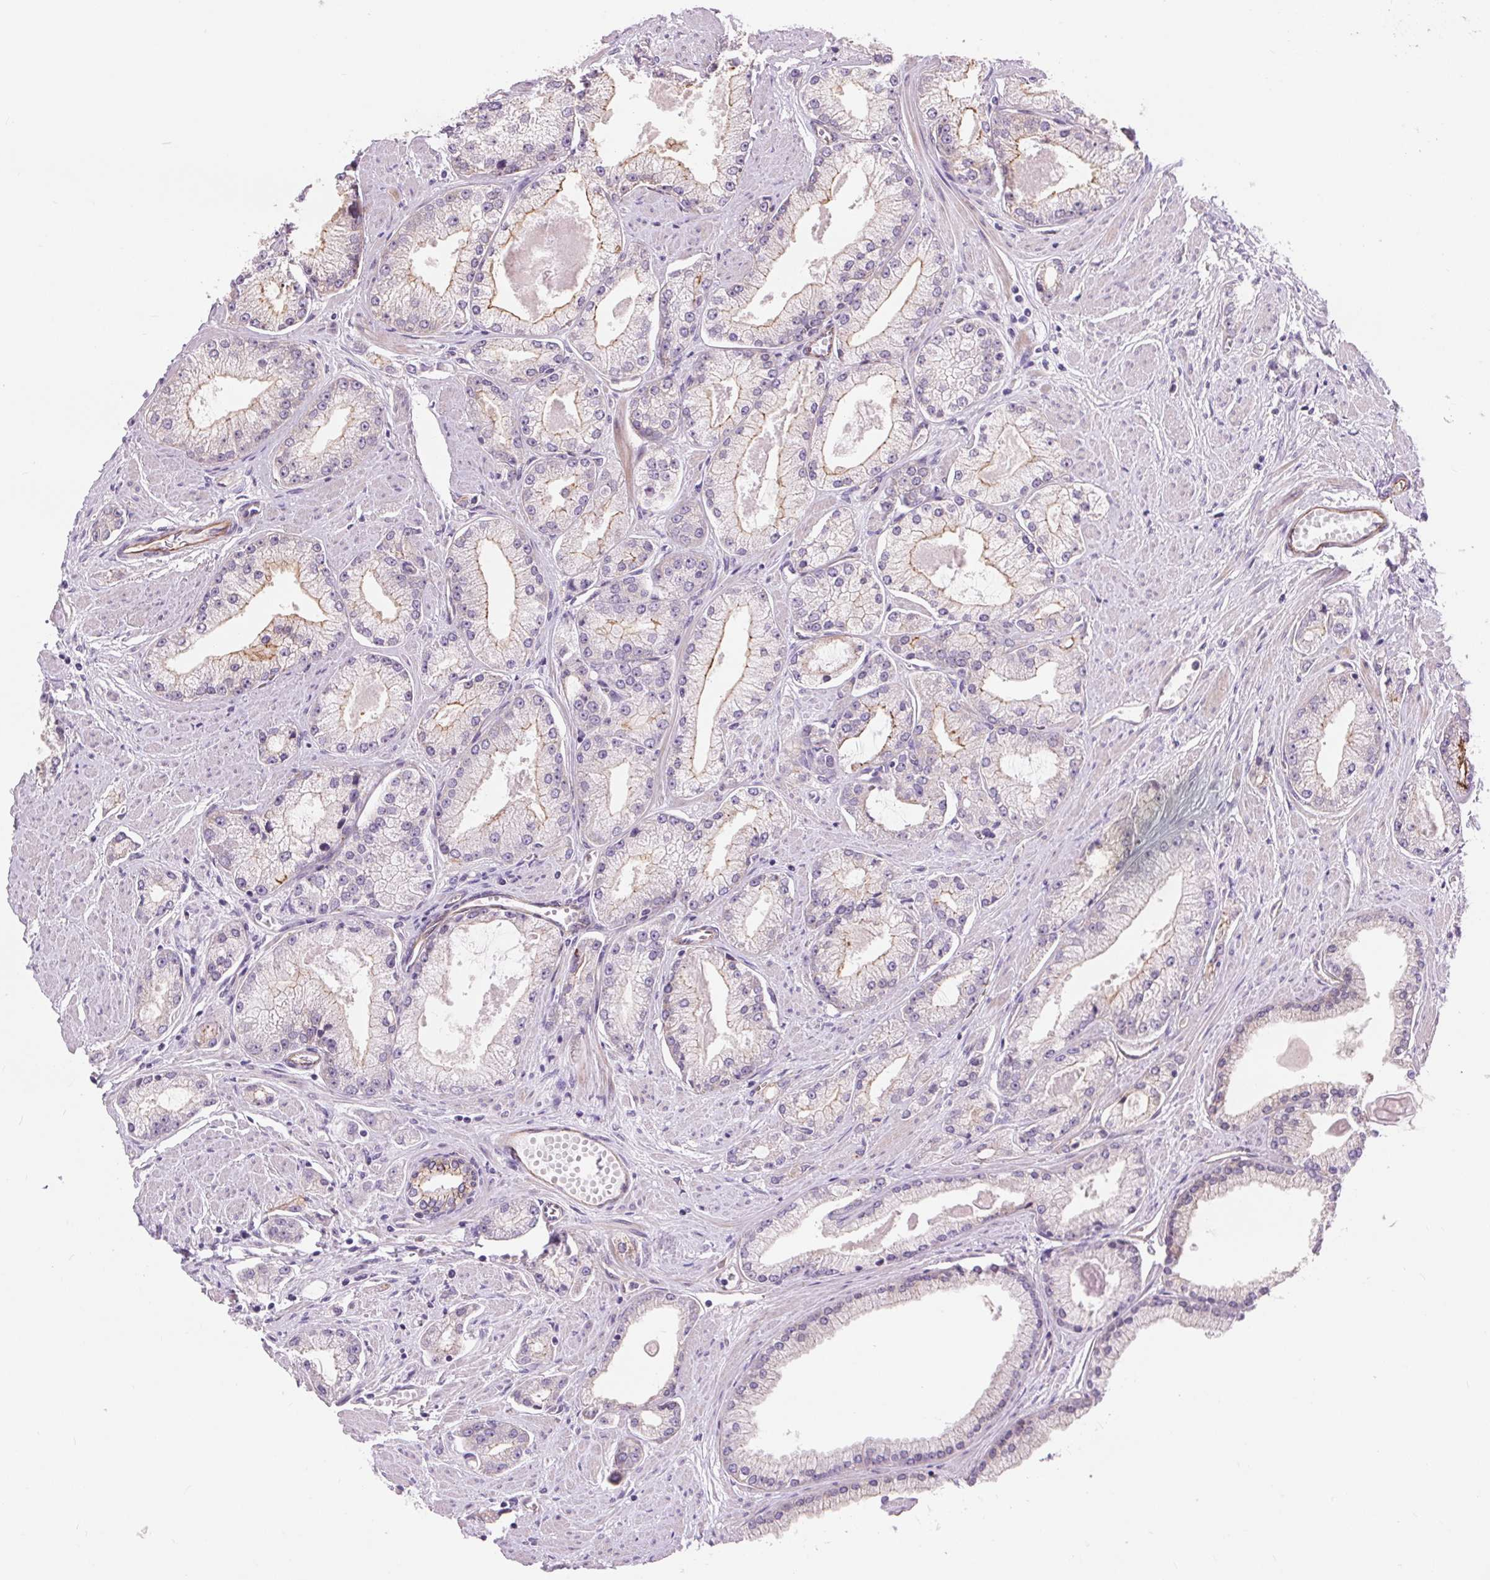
{"staining": {"intensity": "weak", "quantity": "<25%", "location": "cytoplasmic/membranous"}, "tissue": "prostate cancer", "cell_type": "Tumor cells", "image_type": "cancer", "snomed": [{"axis": "morphology", "description": "Adenocarcinoma, High grade"}, {"axis": "topography", "description": "Prostate"}], "caption": "The micrograph displays no staining of tumor cells in prostate cancer. (DAB immunohistochemistry (IHC) with hematoxylin counter stain).", "gene": "DIXDC1", "patient": {"sex": "male", "age": 68}}